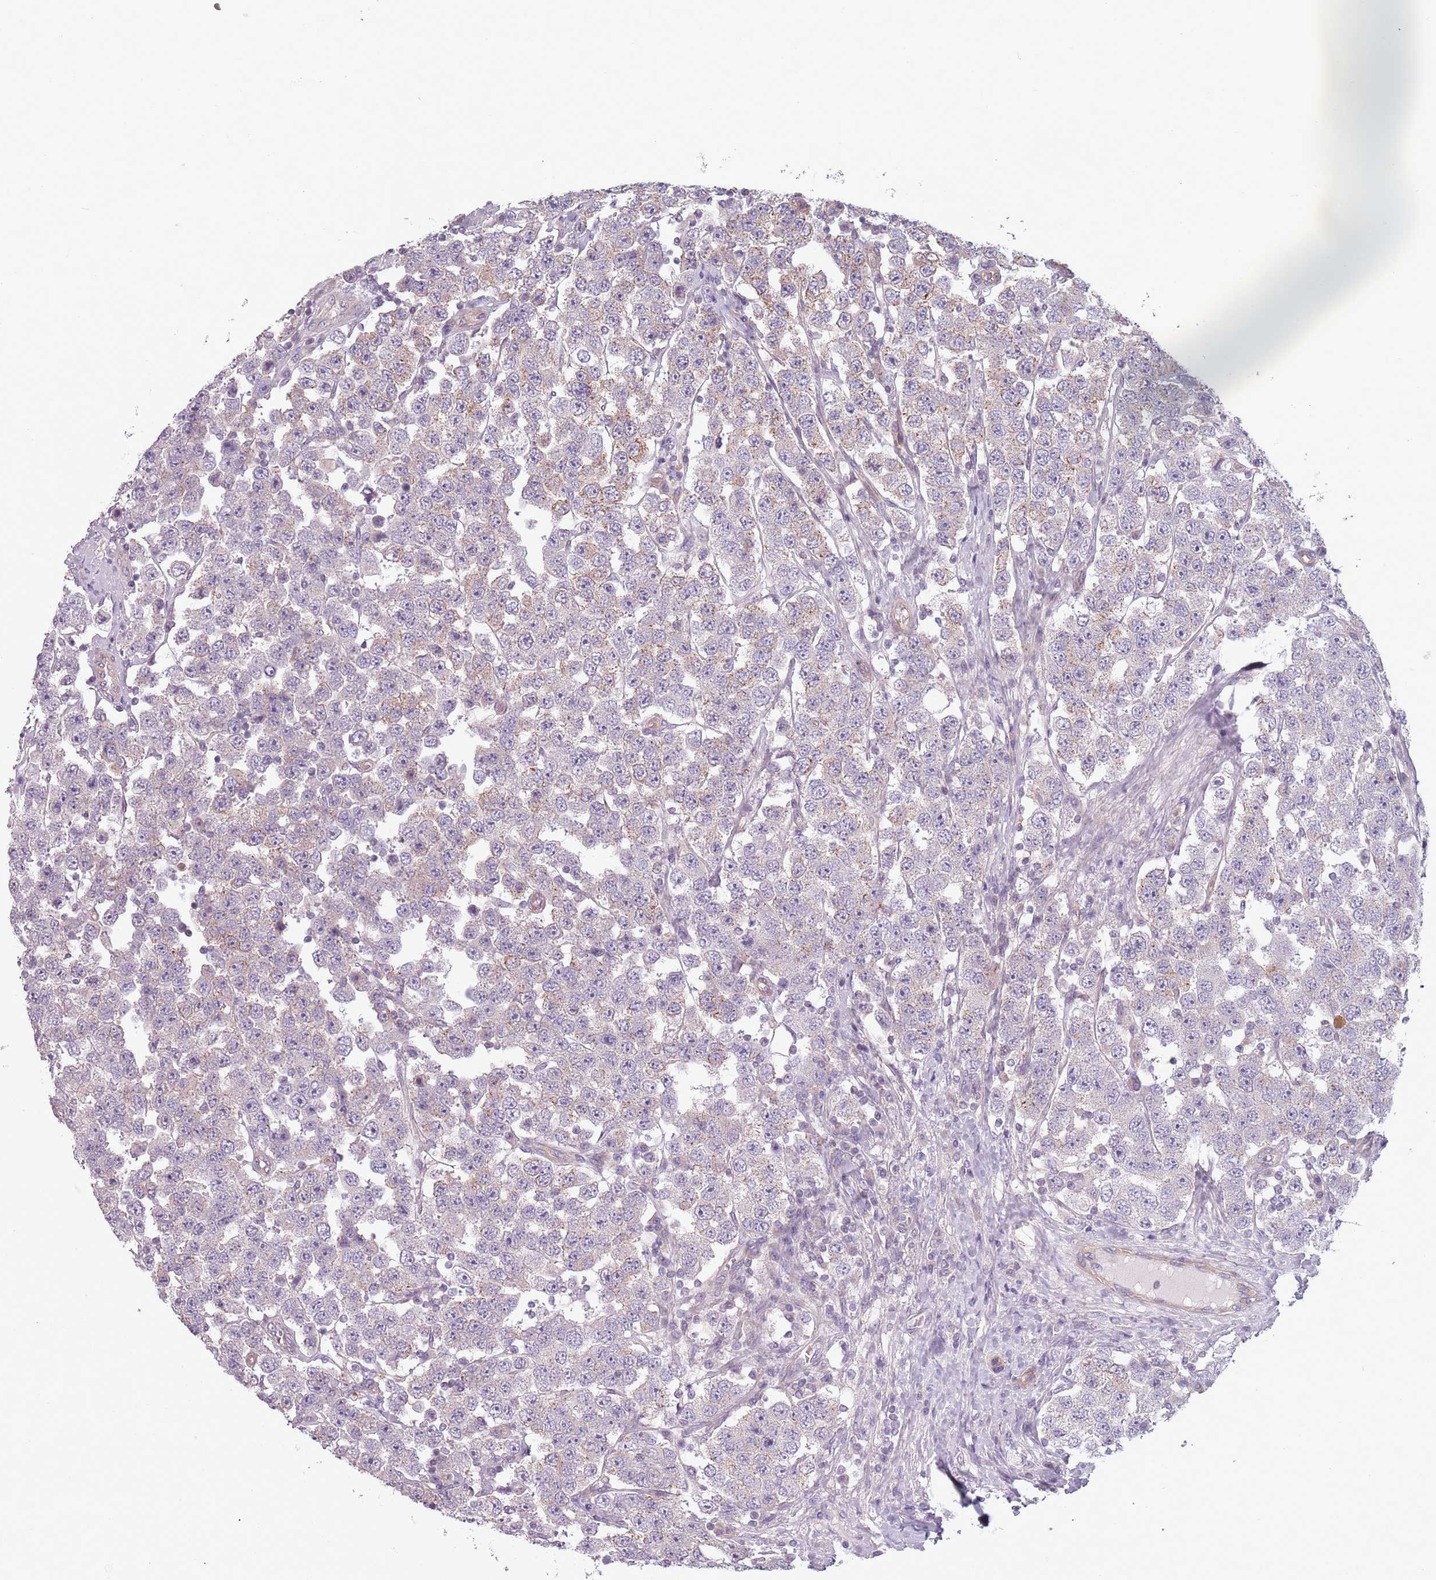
{"staining": {"intensity": "negative", "quantity": "none", "location": "none"}, "tissue": "testis cancer", "cell_type": "Tumor cells", "image_type": "cancer", "snomed": [{"axis": "morphology", "description": "Seminoma, NOS"}, {"axis": "topography", "description": "Testis"}], "caption": "A photomicrograph of testis cancer stained for a protein shows no brown staining in tumor cells.", "gene": "TLCD2", "patient": {"sex": "male", "age": 28}}